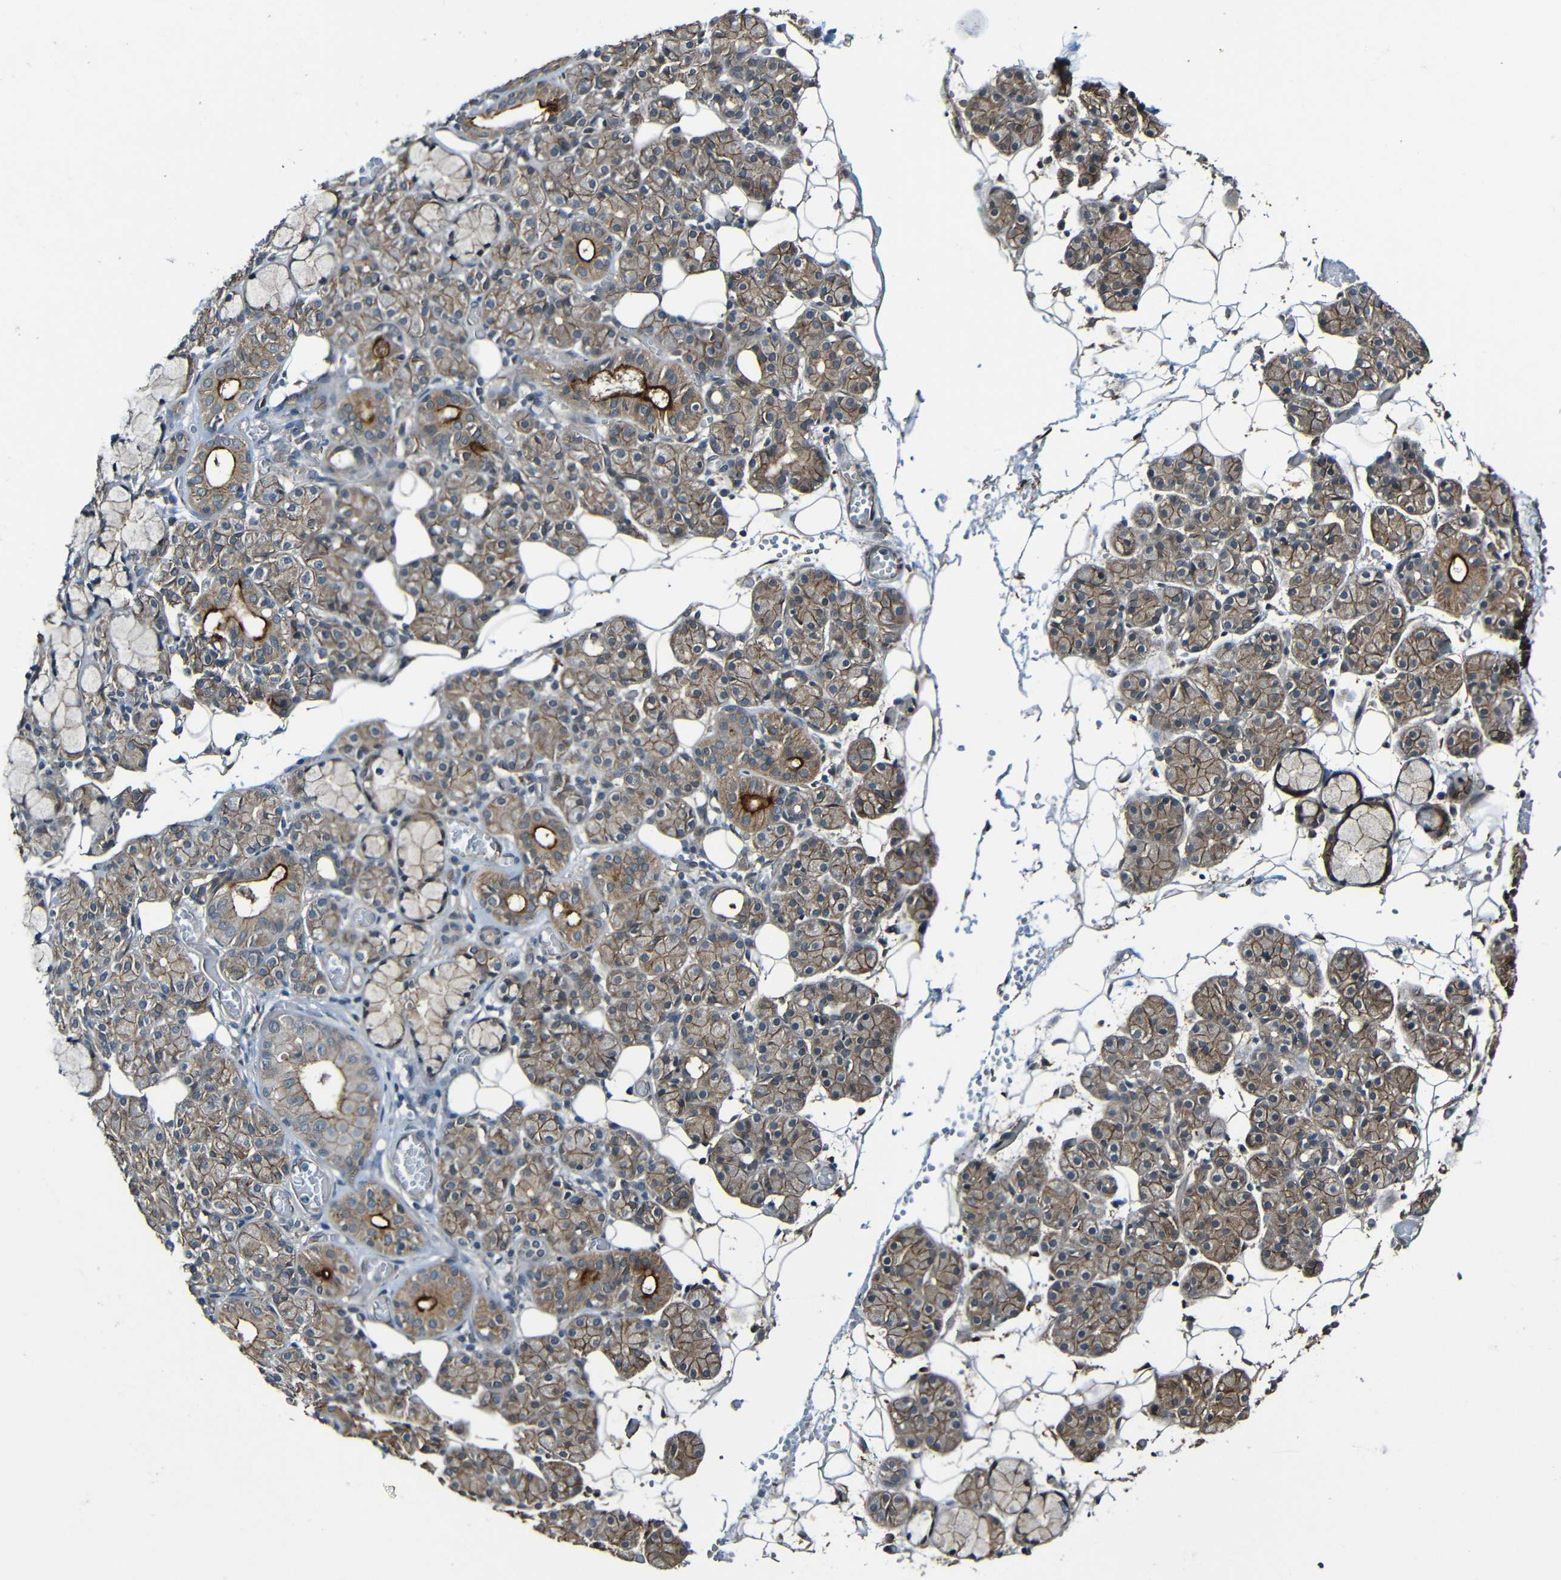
{"staining": {"intensity": "moderate", "quantity": ">75%", "location": "cytoplasmic/membranous"}, "tissue": "salivary gland", "cell_type": "Glandular cells", "image_type": "normal", "snomed": [{"axis": "morphology", "description": "Normal tissue, NOS"}, {"axis": "topography", "description": "Salivary gland"}], "caption": "Protein staining of unremarkable salivary gland exhibits moderate cytoplasmic/membranous positivity in about >75% of glandular cells.", "gene": "LGR5", "patient": {"sex": "male", "age": 63}}